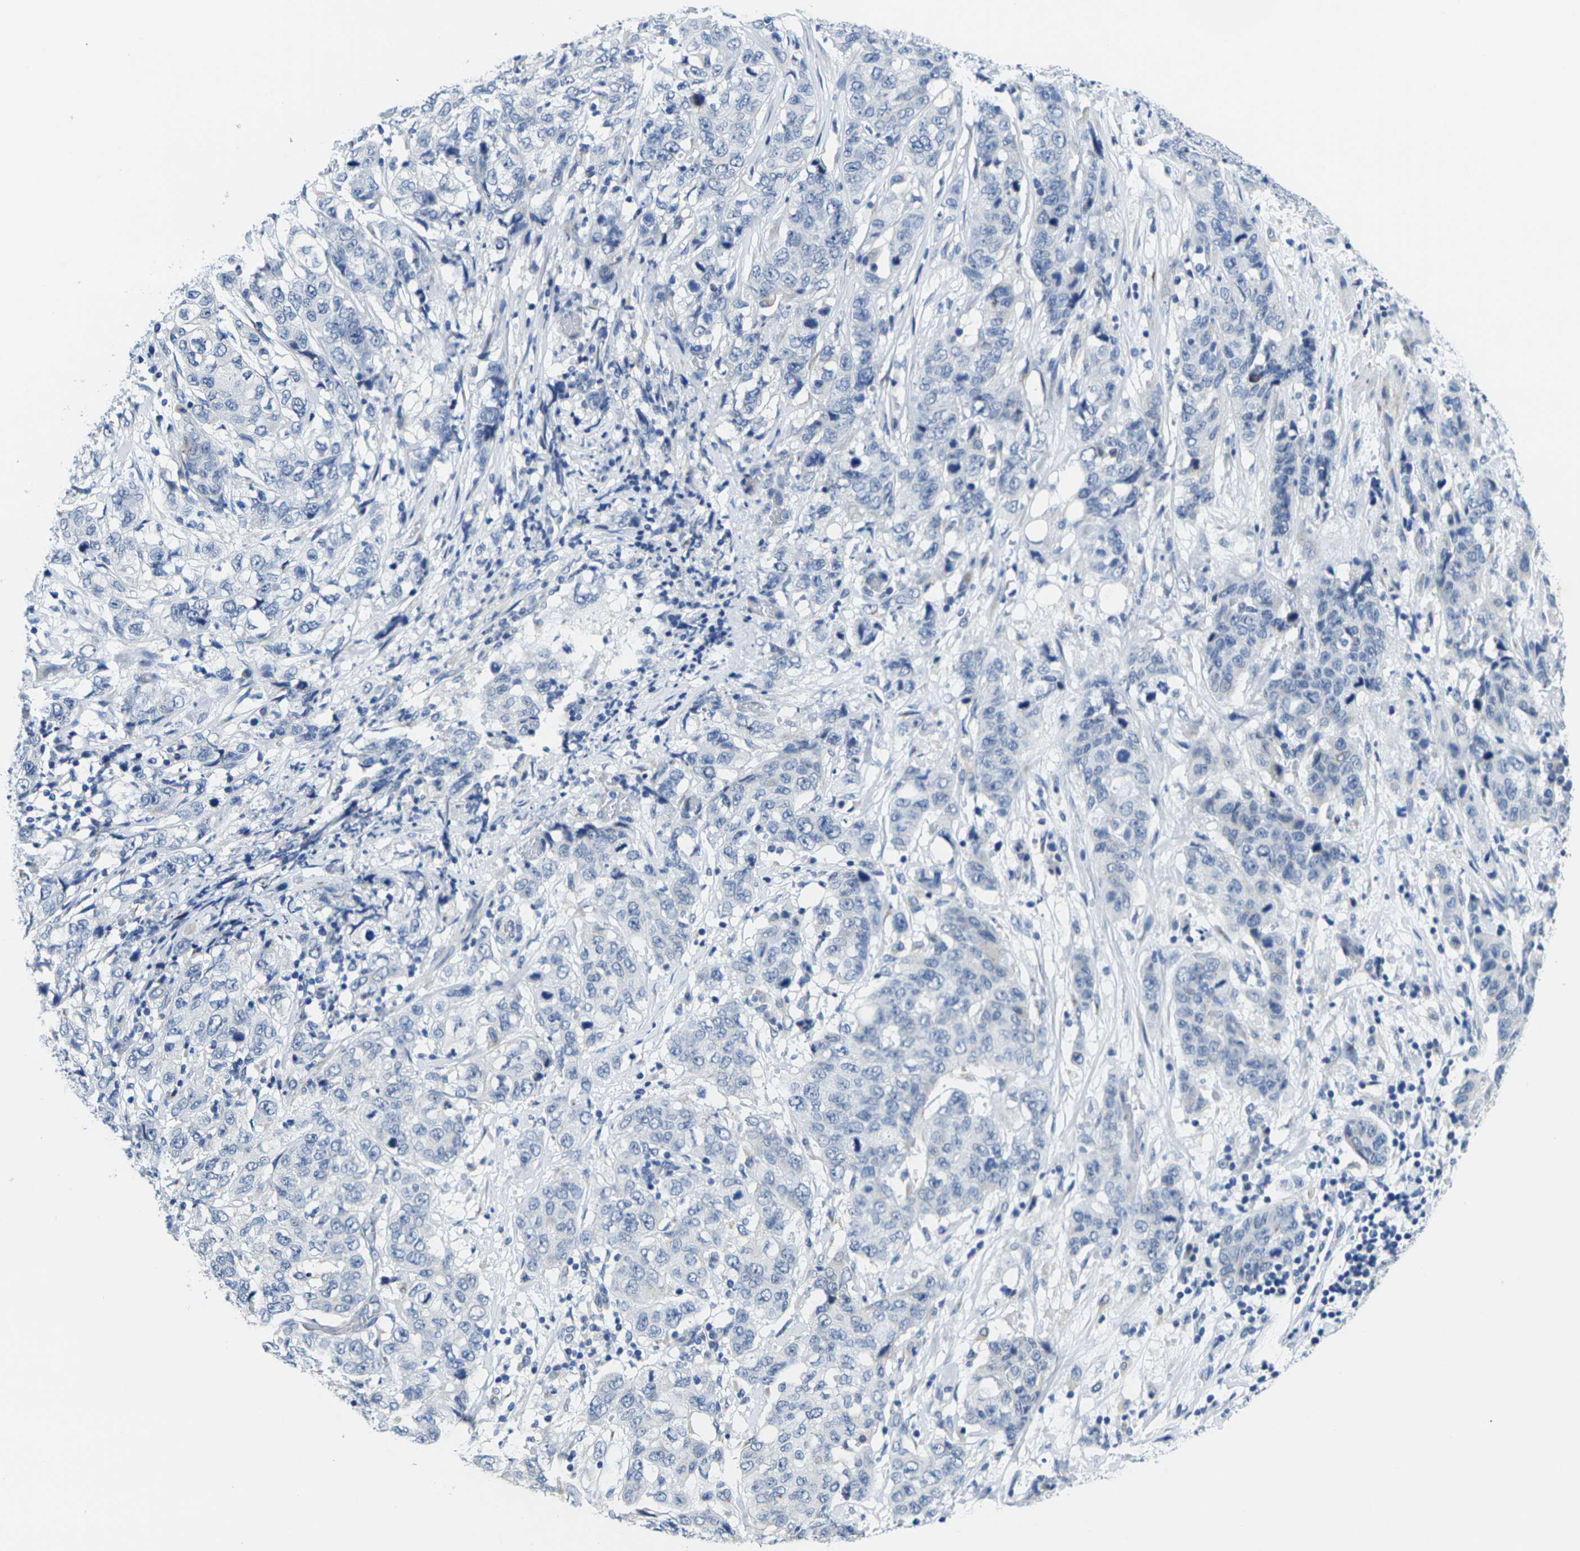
{"staining": {"intensity": "negative", "quantity": "none", "location": "none"}, "tissue": "stomach cancer", "cell_type": "Tumor cells", "image_type": "cancer", "snomed": [{"axis": "morphology", "description": "Adenocarcinoma, NOS"}, {"axis": "topography", "description": "Stomach"}], "caption": "Immunohistochemical staining of stomach adenocarcinoma exhibits no significant staining in tumor cells. (DAB (3,3'-diaminobenzidine) IHC, high magnification).", "gene": "CRK", "patient": {"sex": "male", "age": 48}}